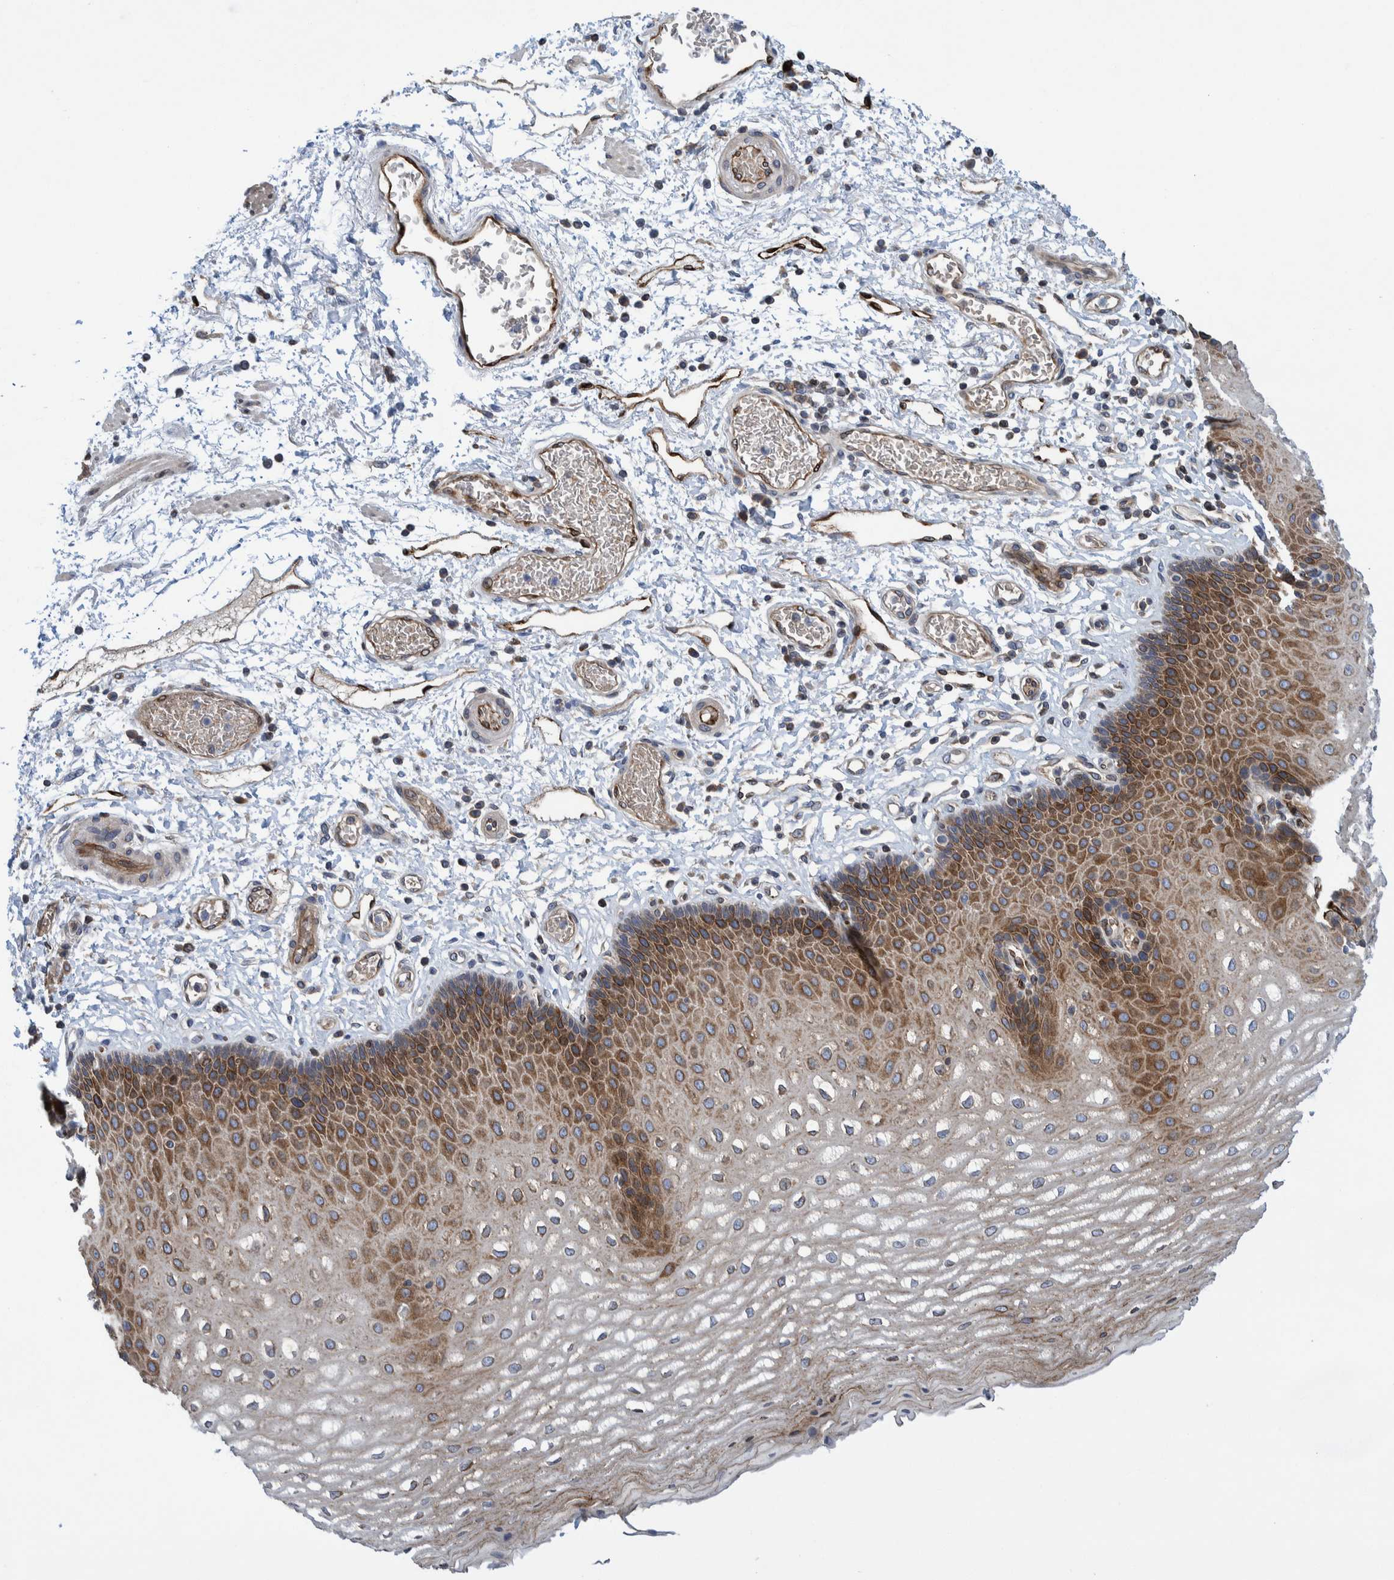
{"staining": {"intensity": "moderate", "quantity": "25%-75%", "location": "cytoplasmic/membranous"}, "tissue": "esophagus", "cell_type": "Squamous epithelial cells", "image_type": "normal", "snomed": [{"axis": "morphology", "description": "Normal tissue, NOS"}, {"axis": "topography", "description": "Esophagus"}], "caption": "Immunohistochemistry (IHC) image of unremarkable esophagus: esophagus stained using immunohistochemistry shows medium levels of moderate protein expression localized specifically in the cytoplasmic/membranous of squamous epithelial cells, appearing as a cytoplasmic/membranous brown color.", "gene": "THEM6", "patient": {"sex": "male", "age": 54}}